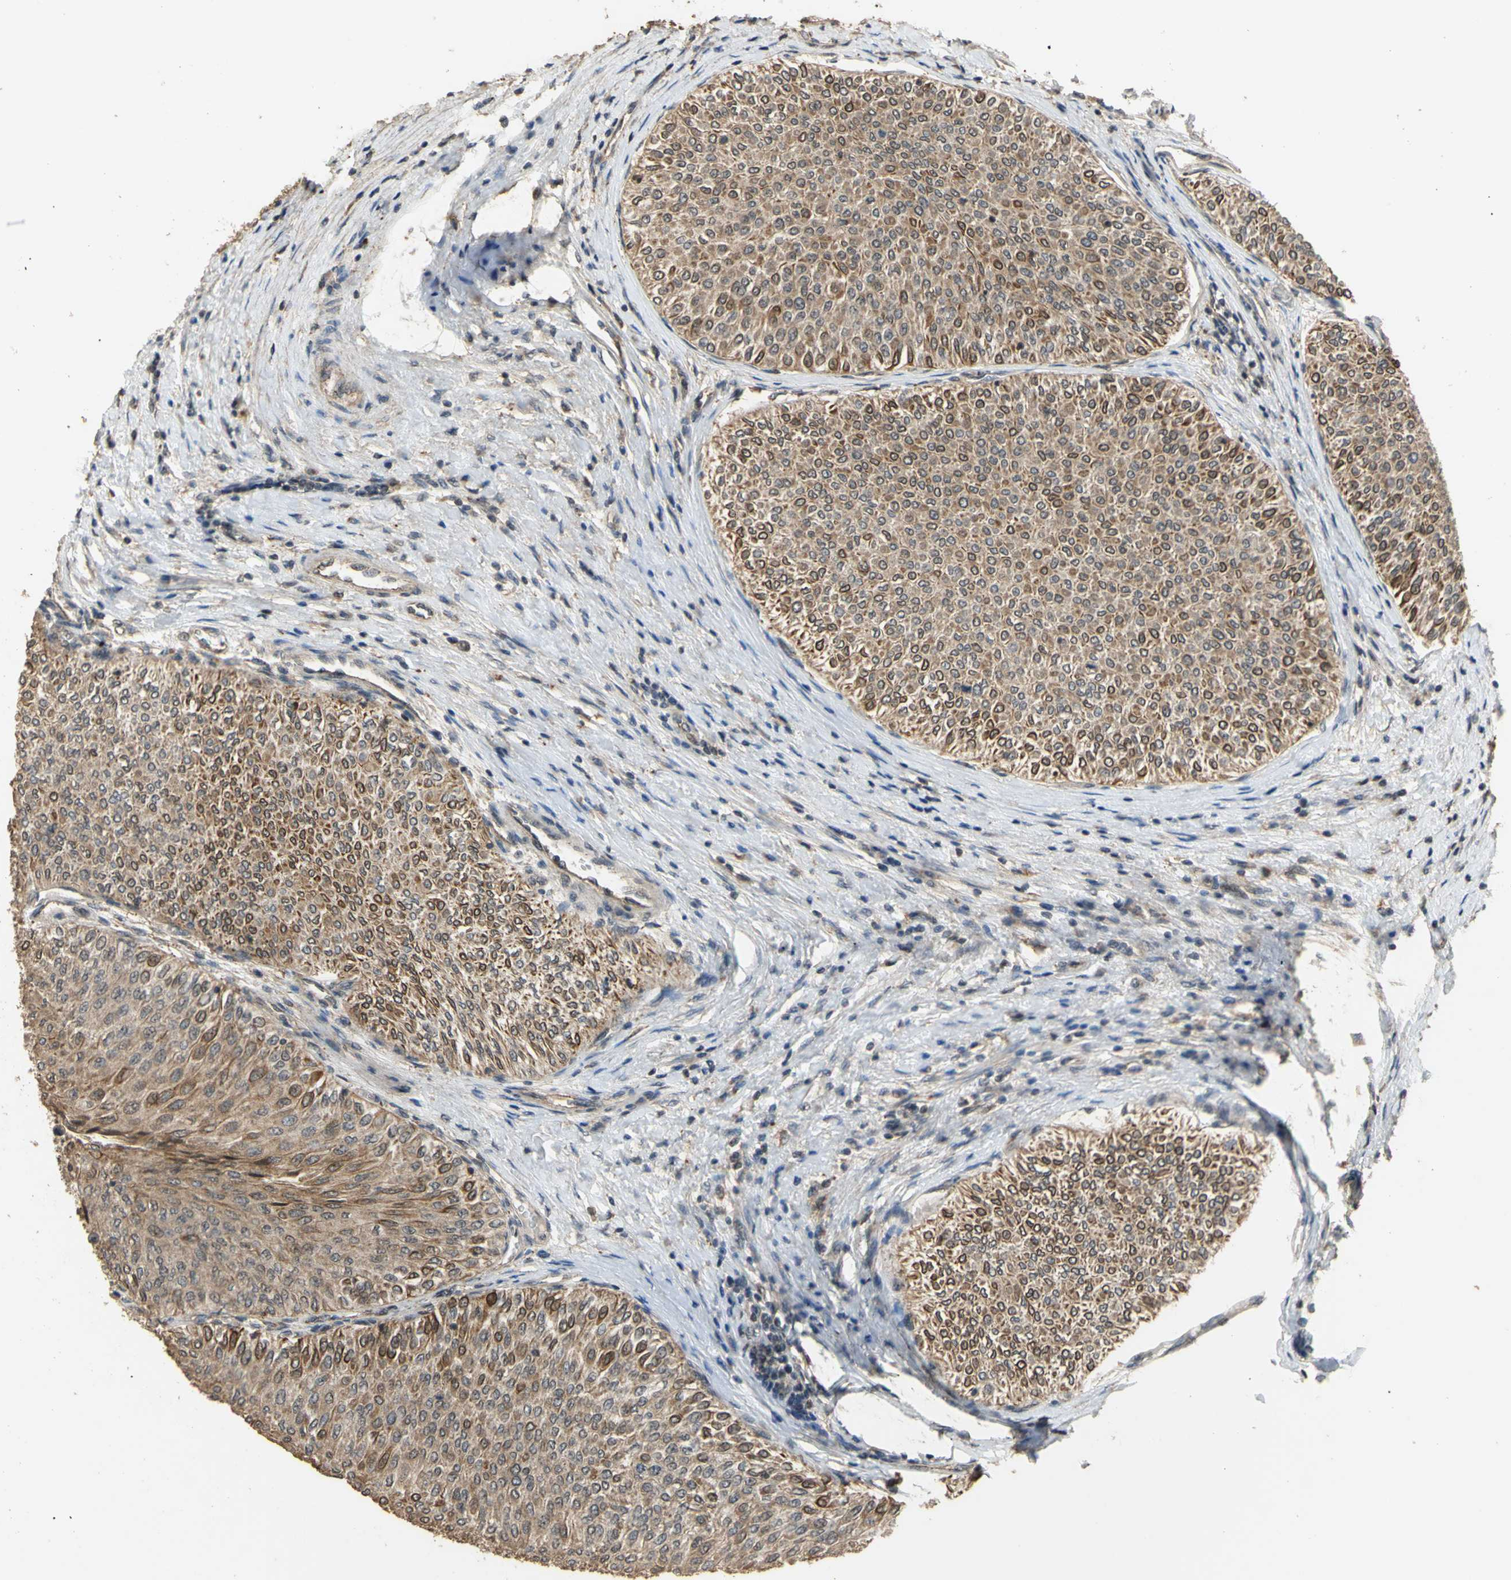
{"staining": {"intensity": "weak", "quantity": ">75%", "location": "cytoplasmic/membranous"}, "tissue": "urothelial cancer", "cell_type": "Tumor cells", "image_type": "cancer", "snomed": [{"axis": "morphology", "description": "Urothelial carcinoma, Low grade"}, {"axis": "topography", "description": "Urinary bladder"}], "caption": "Immunohistochemical staining of urothelial cancer displays low levels of weak cytoplasmic/membranous protein staining in about >75% of tumor cells.", "gene": "GTF2E2", "patient": {"sex": "male", "age": 78}}